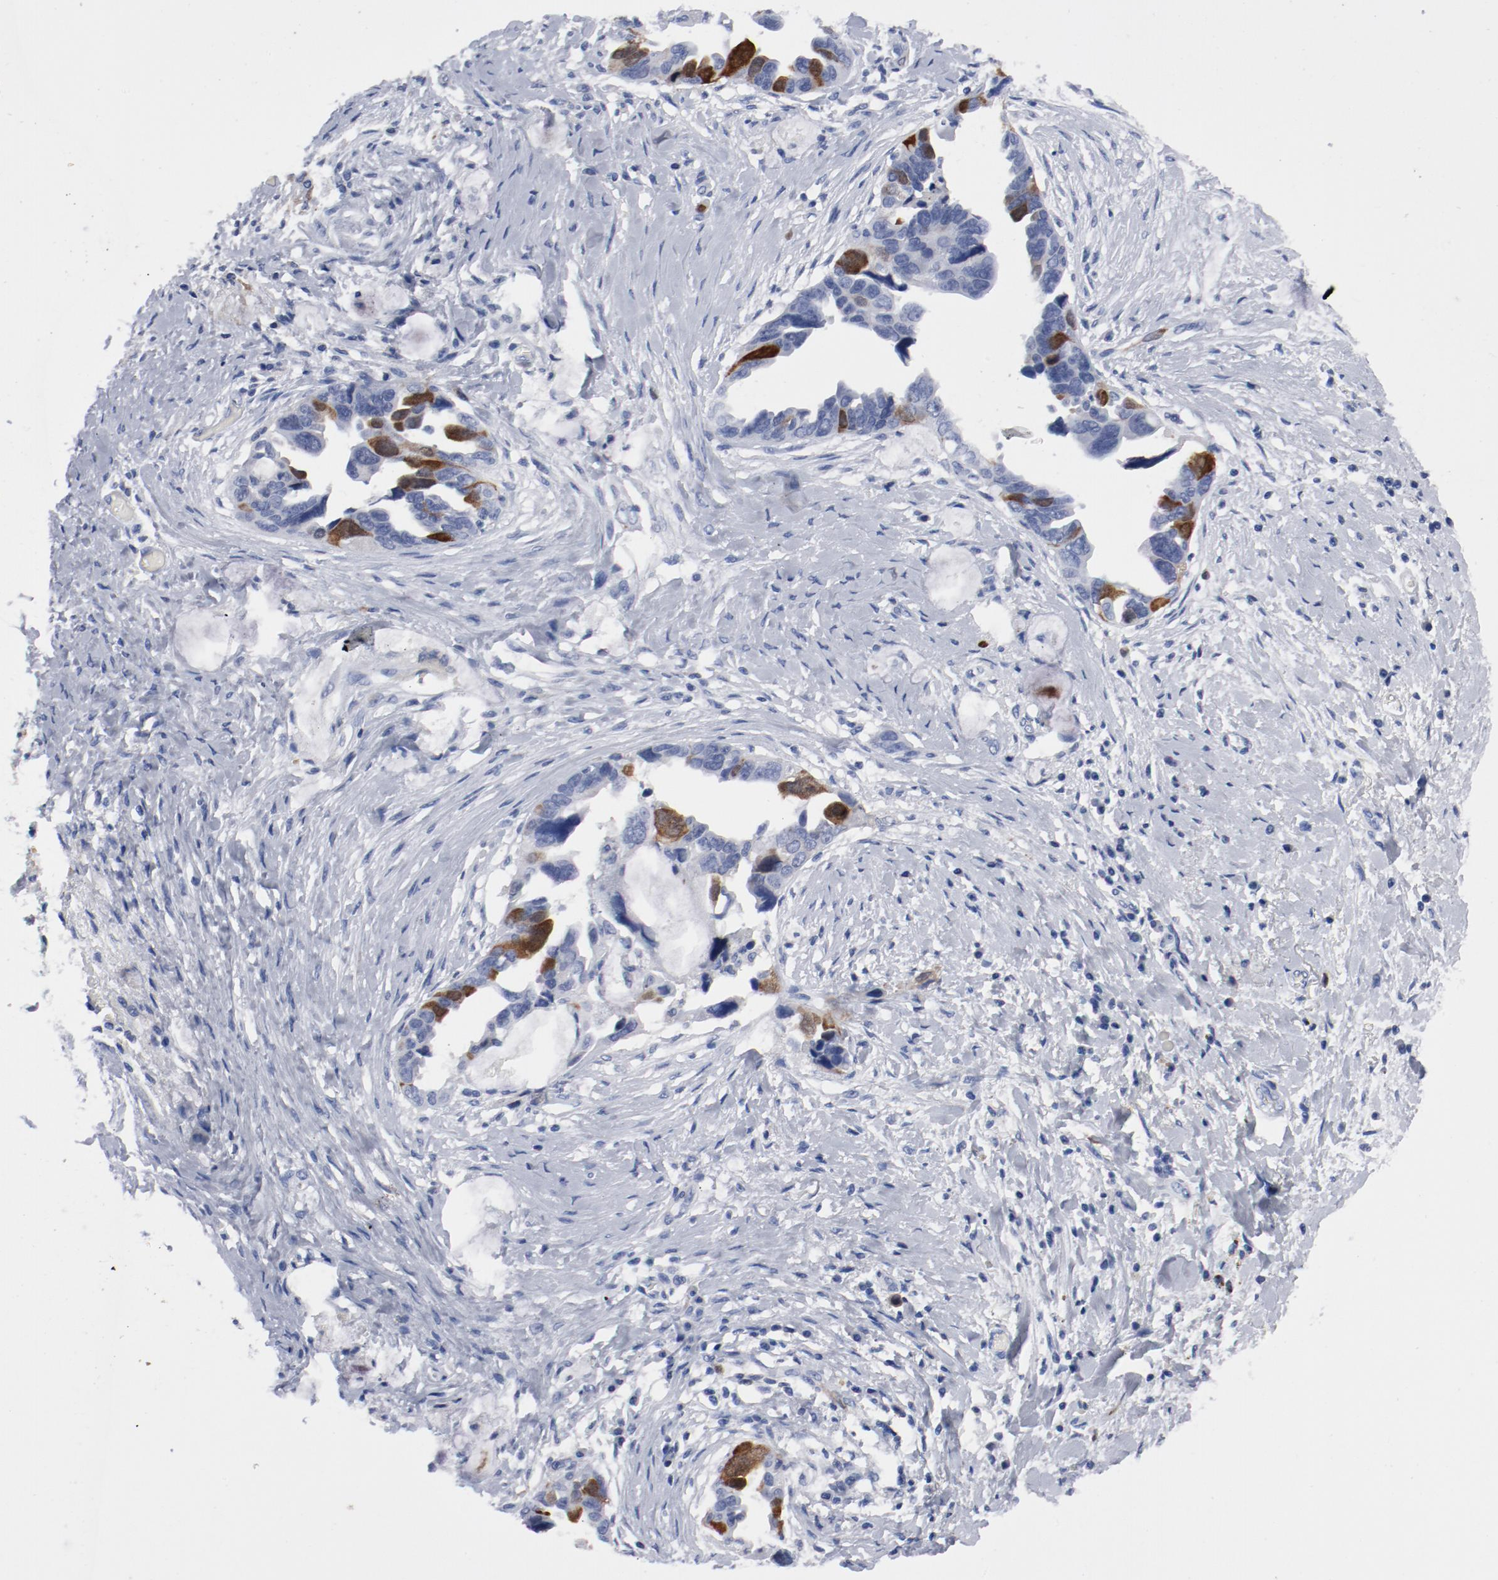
{"staining": {"intensity": "strong", "quantity": "<25%", "location": "nuclear"}, "tissue": "ovarian cancer", "cell_type": "Tumor cells", "image_type": "cancer", "snomed": [{"axis": "morphology", "description": "Cystadenocarcinoma, serous, NOS"}, {"axis": "topography", "description": "Ovary"}], "caption": "Protein expression analysis of ovarian cancer (serous cystadenocarcinoma) exhibits strong nuclear positivity in about <25% of tumor cells.", "gene": "CDC20", "patient": {"sex": "female", "age": 63}}